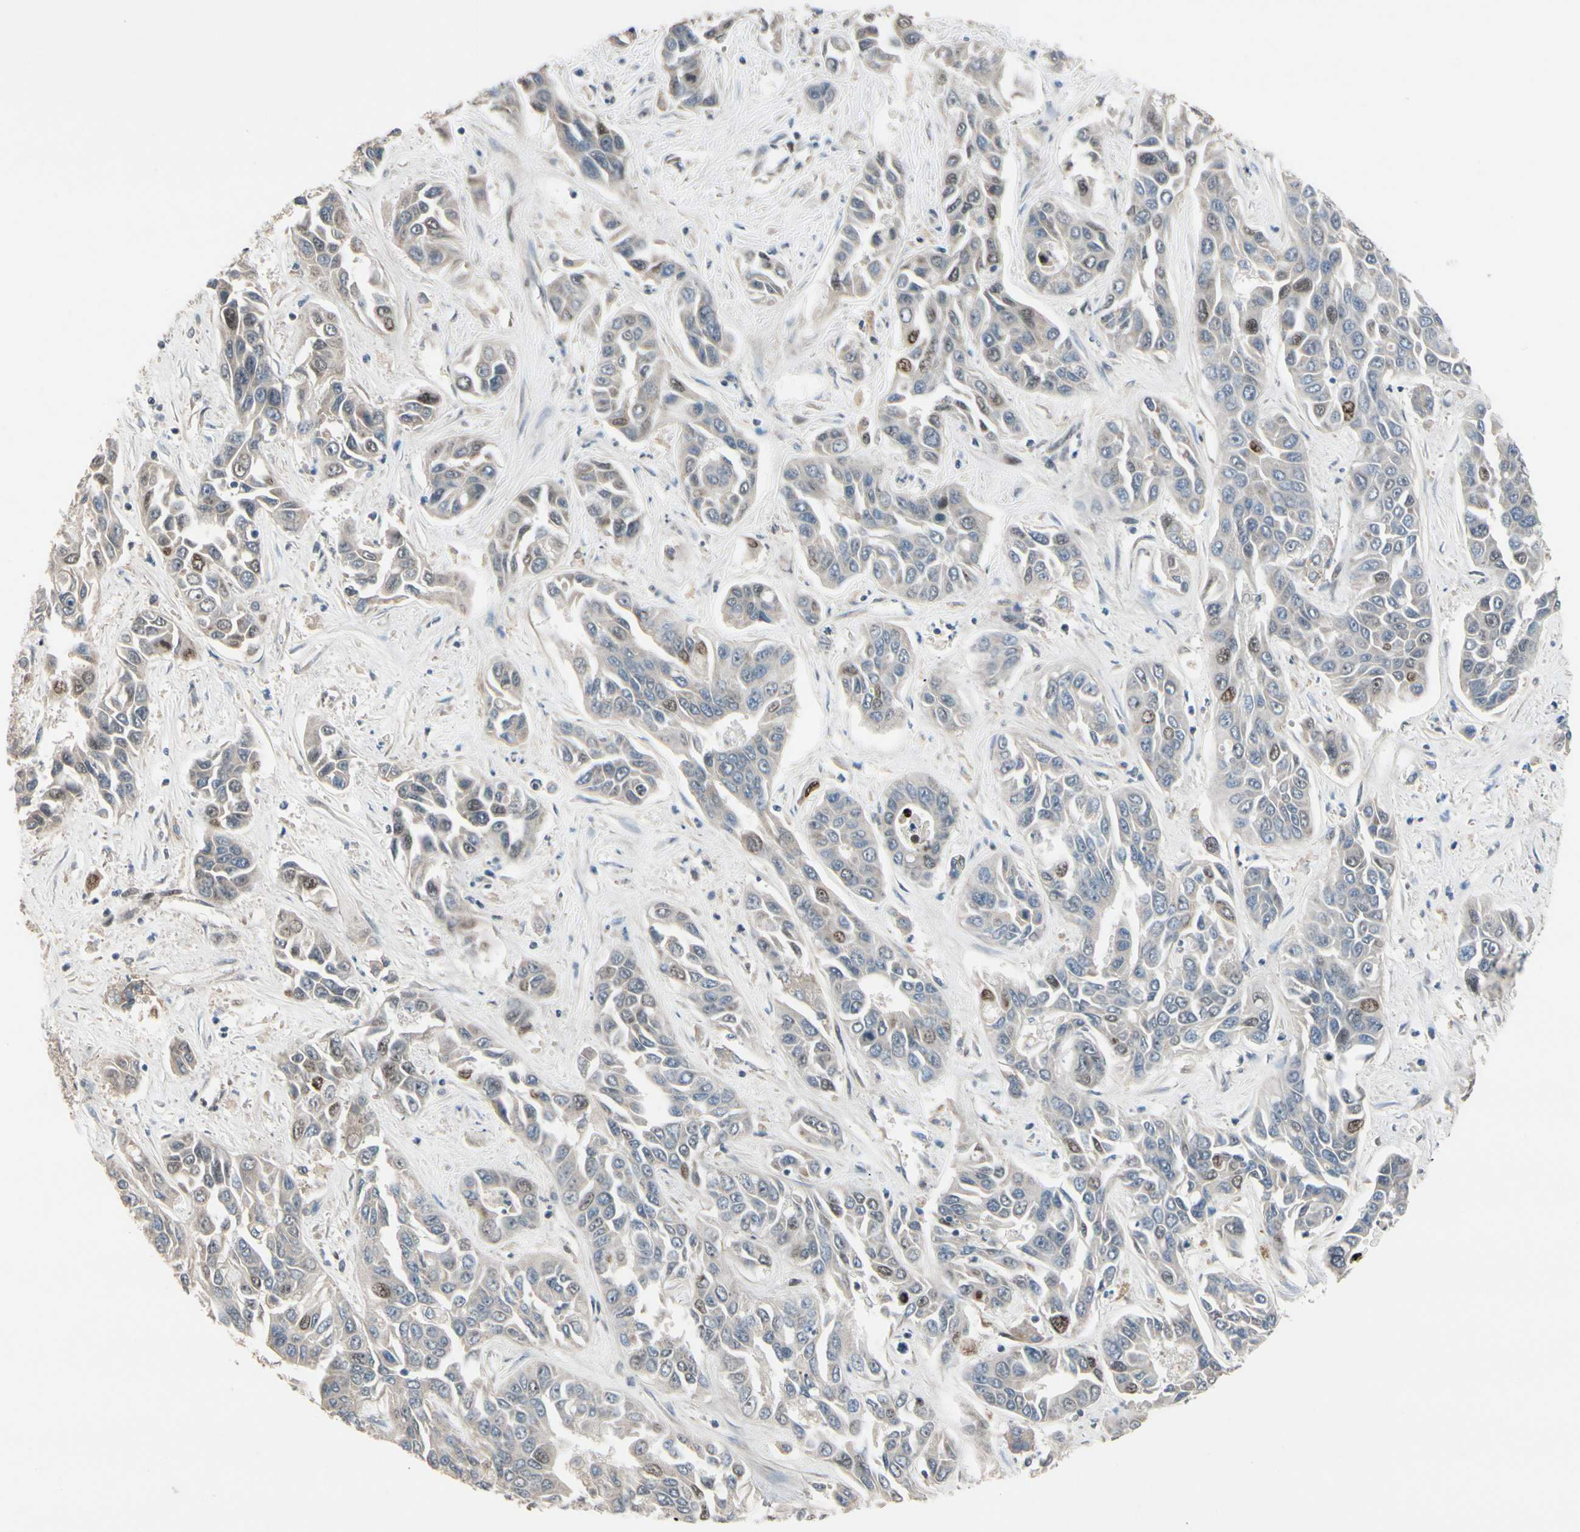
{"staining": {"intensity": "moderate", "quantity": "<25%", "location": "nuclear"}, "tissue": "liver cancer", "cell_type": "Tumor cells", "image_type": "cancer", "snomed": [{"axis": "morphology", "description": "Cholangiocarcinoma"}, {"axis": "topography", "description": "Liver"}], "caption": "Immunohistochemistry of liver cancer exhibits low levels of moderate nuclear expression in approximately <25% of tumor cells. (DAB (3,3'-diaminobenzidine) = brown stain, brightfield microscopy at high magnification).", "gene": "SNX29", "patient": {"sex": "female", "age": 52}}